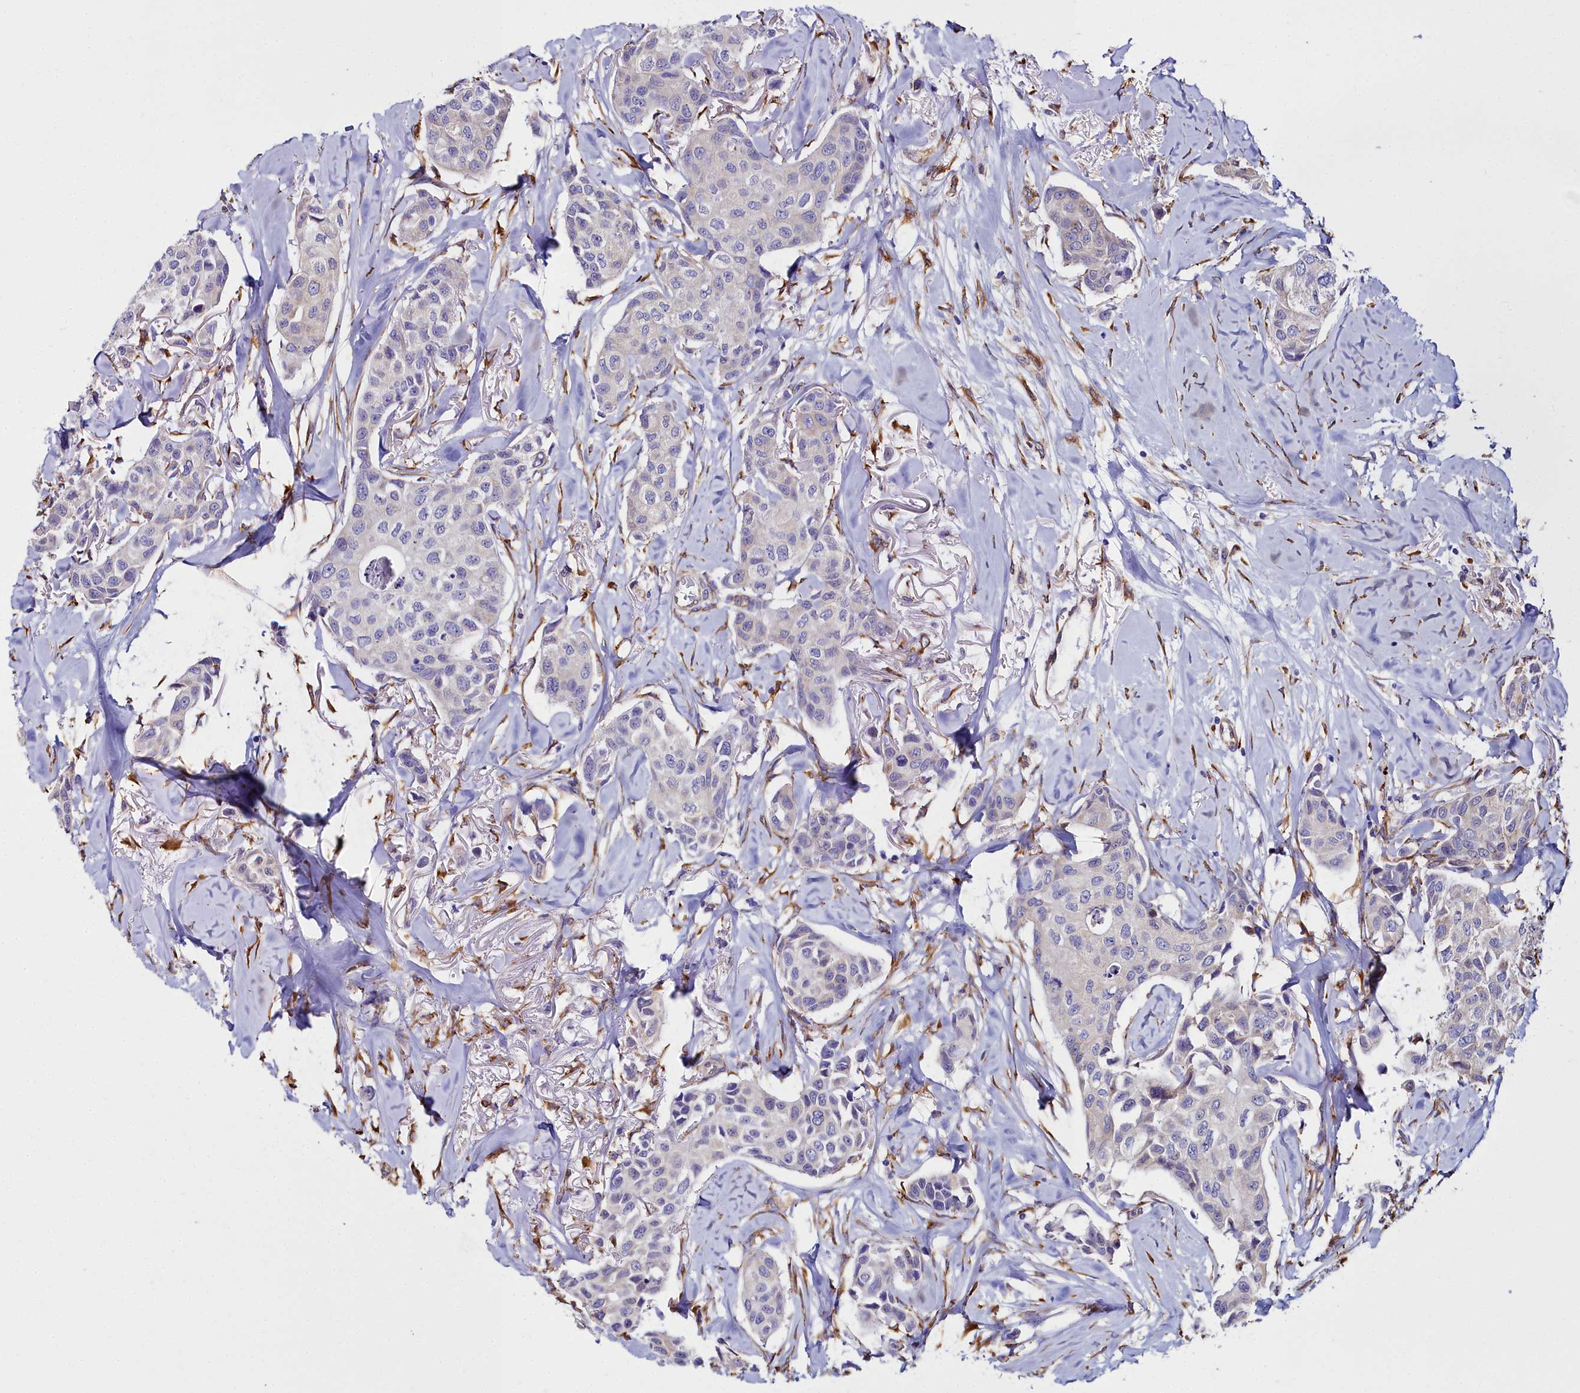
{"staining": {"intensity": "weak", "quantity": "<25%", "location": "cytoplasmic/membranous"}, "tissue": "breast cancer", "cell_type": "Tumor cells", "image_type": "cancer", "snomed": [{"axis": "morphology", "description": "Duct carcinoma"}, {"axis": "topography", "description": "Breast"}], "caption": "DAB immunohistochemical staining of breast cancer (infiltrating ductal carcinoma) exhibits no significant expression in tumor cells.", "gene": "TXNDC5", "patient": {"sex": "female", "age": 80}}